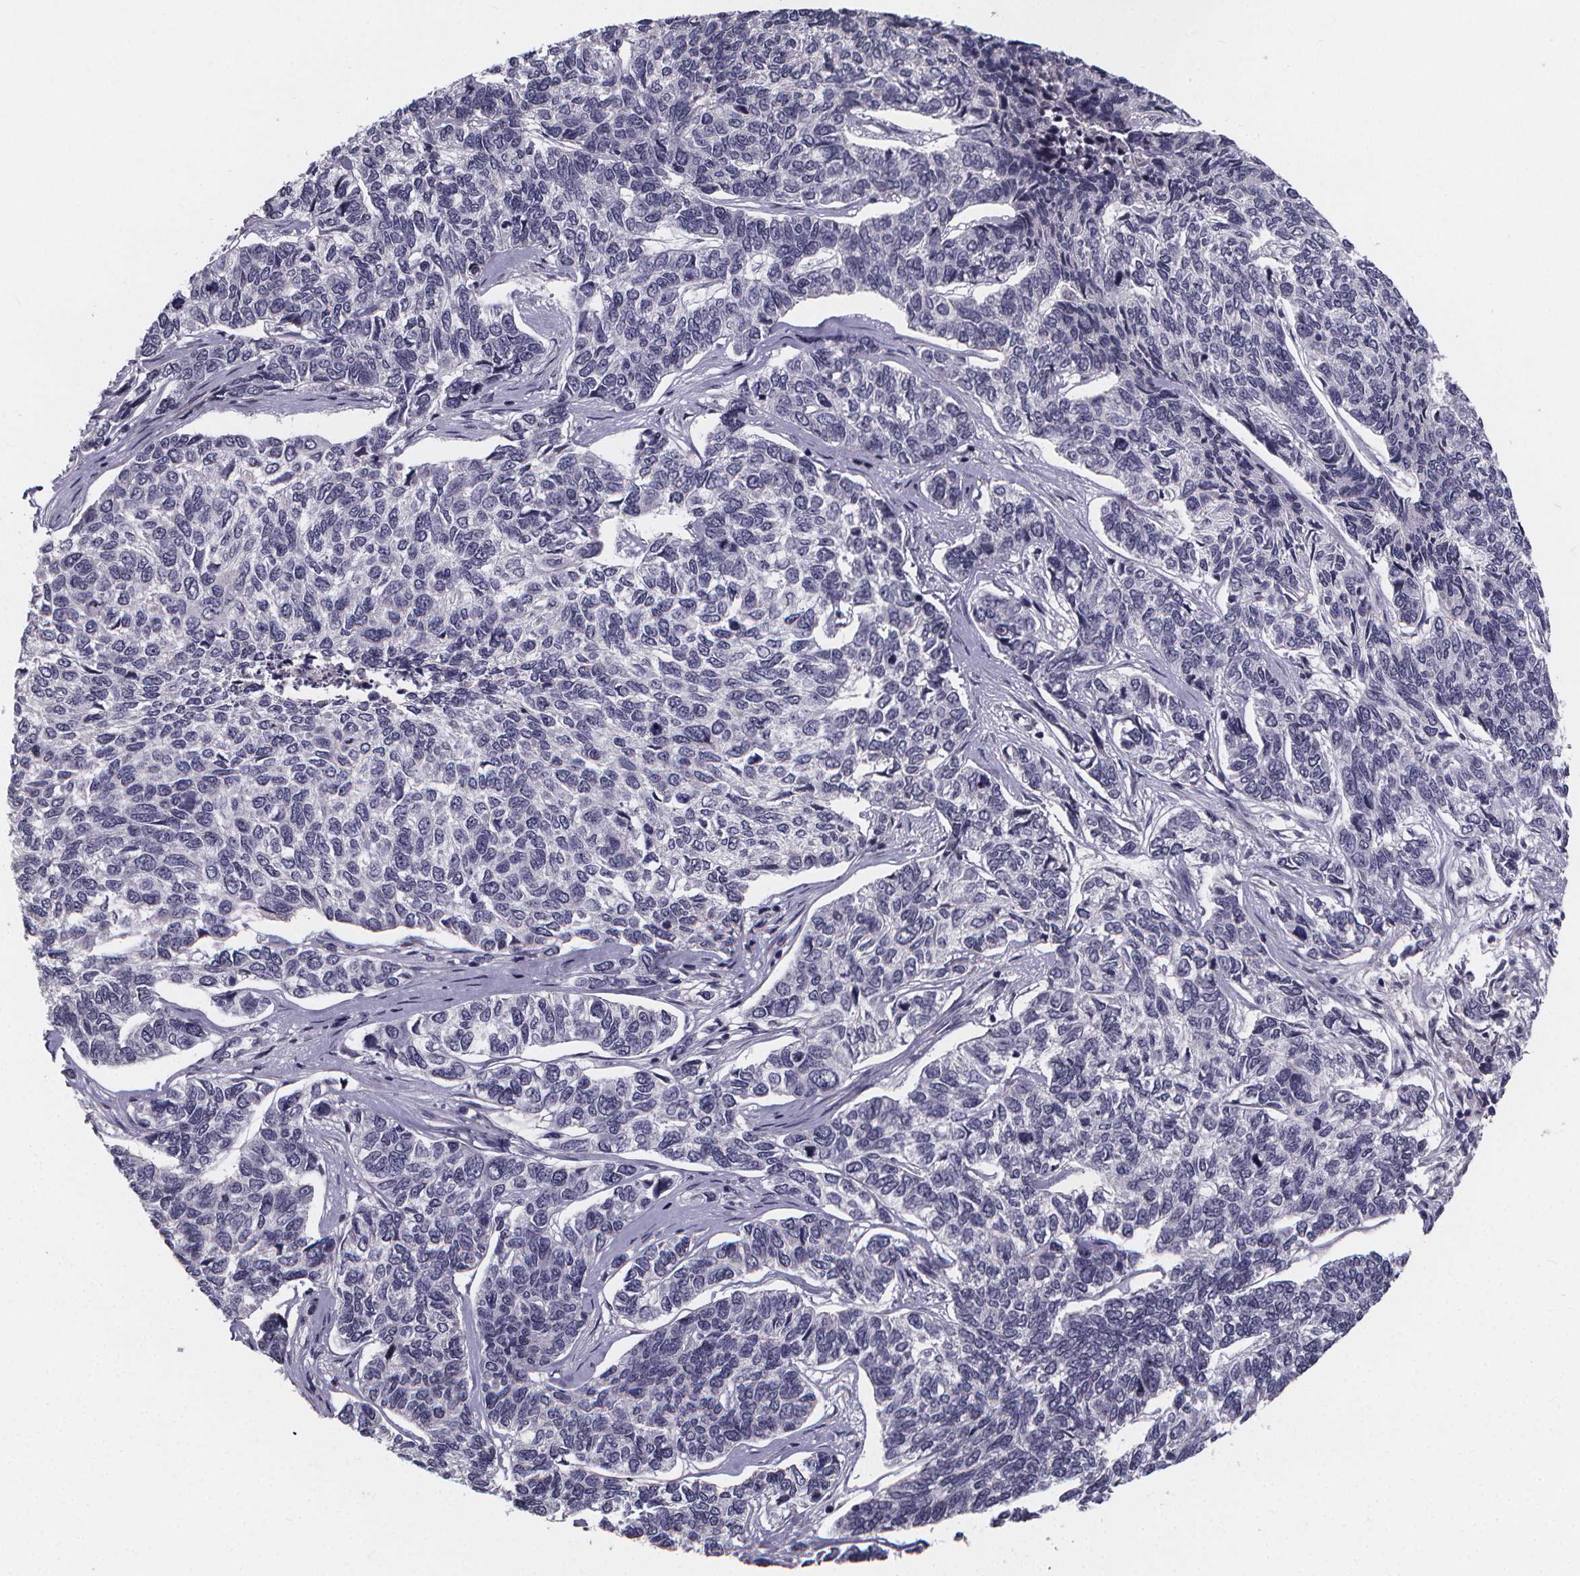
{"staining": {"intensity": "negative", "quantity": "none", "location": "none"}, "tissue": "skin cancer", "cell_type": "Tumor cells", "image_type": "cancer", "snomed": [{"axis": "morphology", "description": "Basal cell carcinoma"}, {"axis": "topography", "description": "Skin"}], "caption": "This image is of skin basal cell carcinoma stained with immunohistochemistry to label a protein in brown with the nuclei are counter-stained blue. There is no positivity in tumor cells. Nuclei are stained in blue.", "gene": "AGT", "patient": {"sex": "female", "age": 65}}